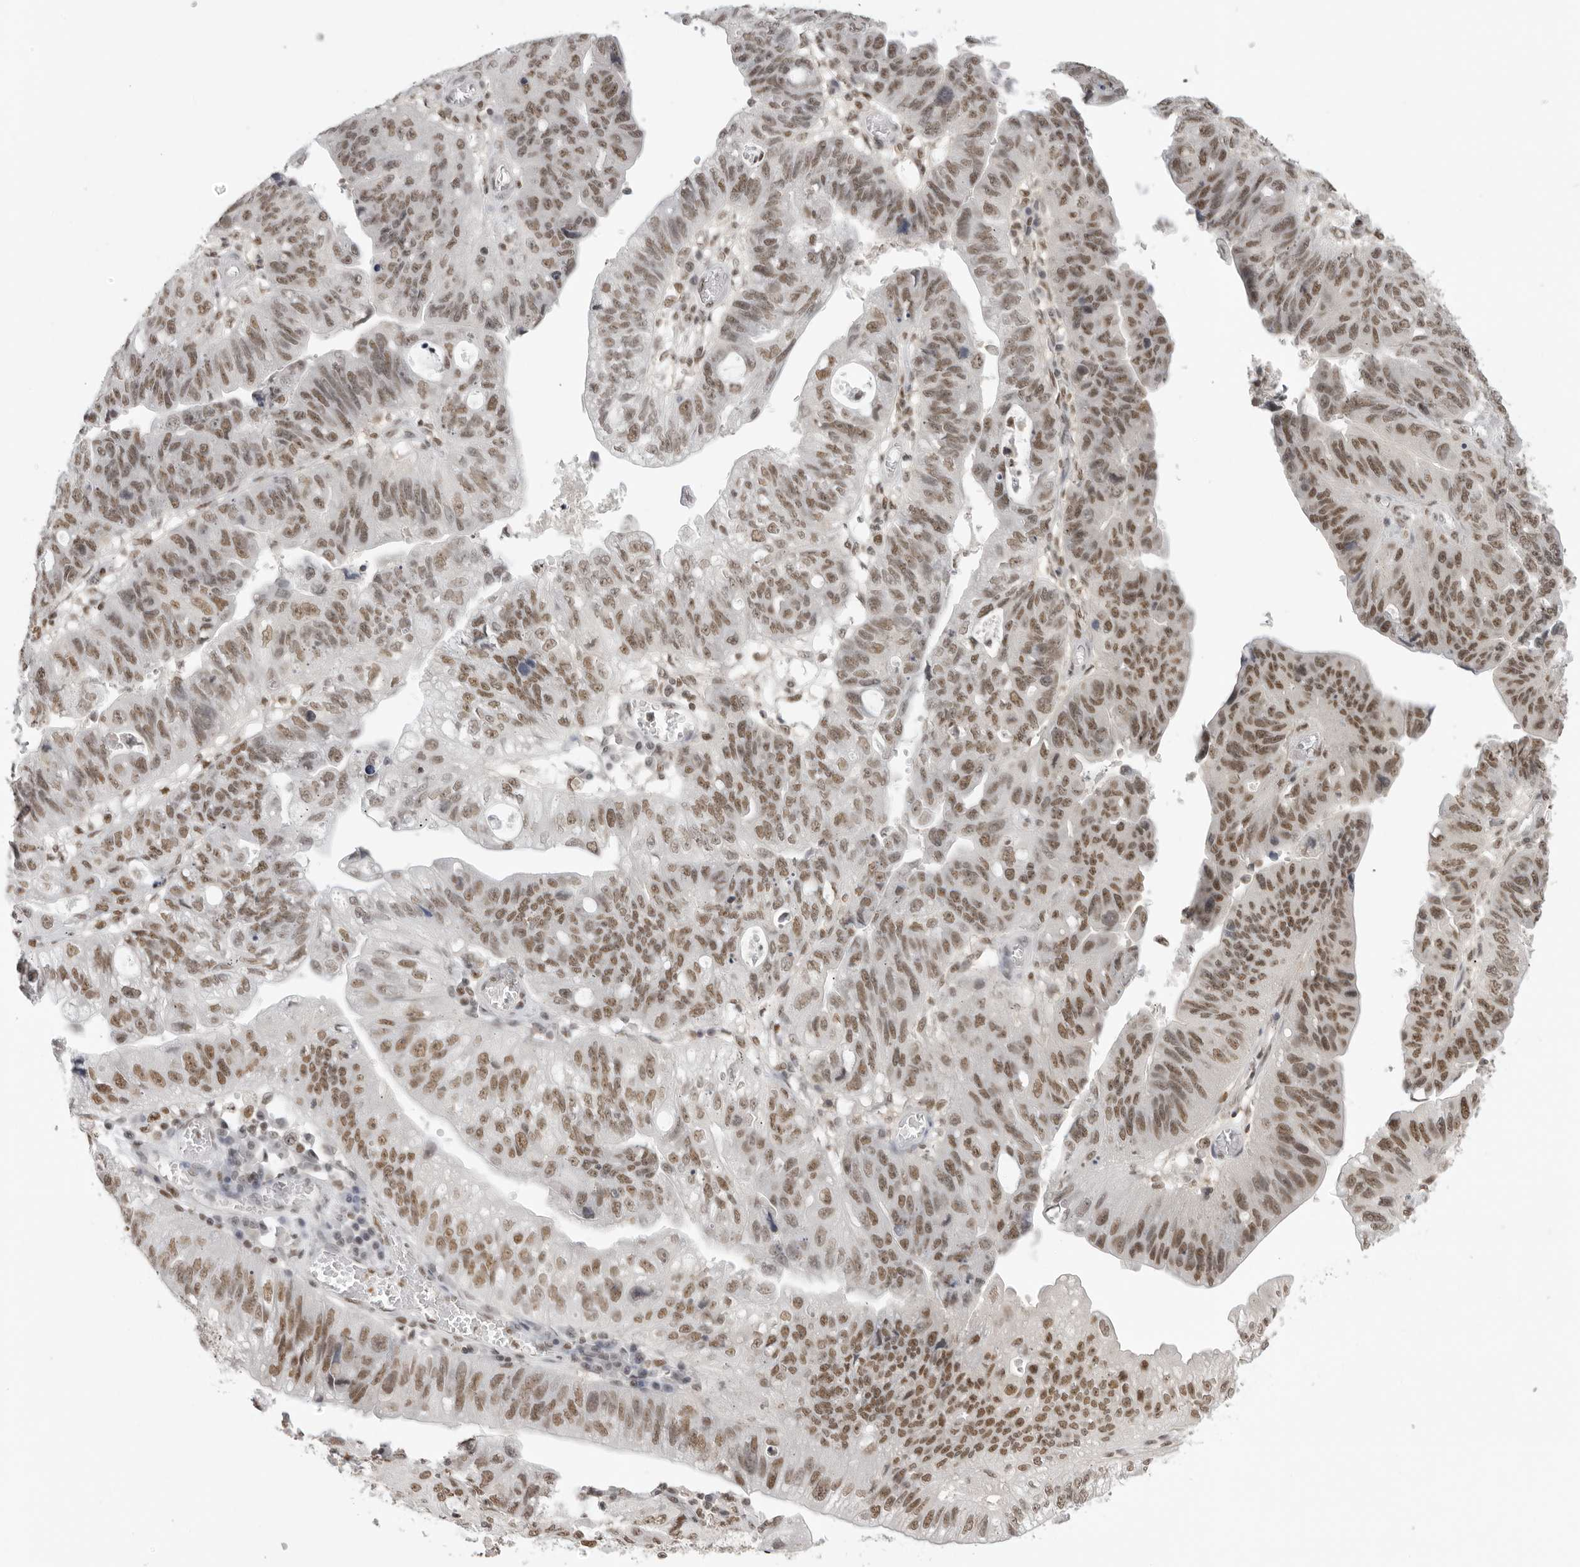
{"staining": {"intensity": "moderate", "quantity": ">75%", "location": "cytoplasmic/membranous,nuclear"}, "tissue": "stomach cancer", "cell_type": "Tumor cells", "image_type": "cancer", "snomed": [{"axis": "morphology", "description": "Adenocarcinoma, NOS"}, {"axis": "topography", "description": "Stomach"}], "caption": "Human stomach cancer stained with a brown dye reveals moderate cytoplasmic/membranous and nuclear positive positivity in approximately >75% of tumor cells.", "gene": "RPA2", "patient": {"sex": "male", "age": 59}}